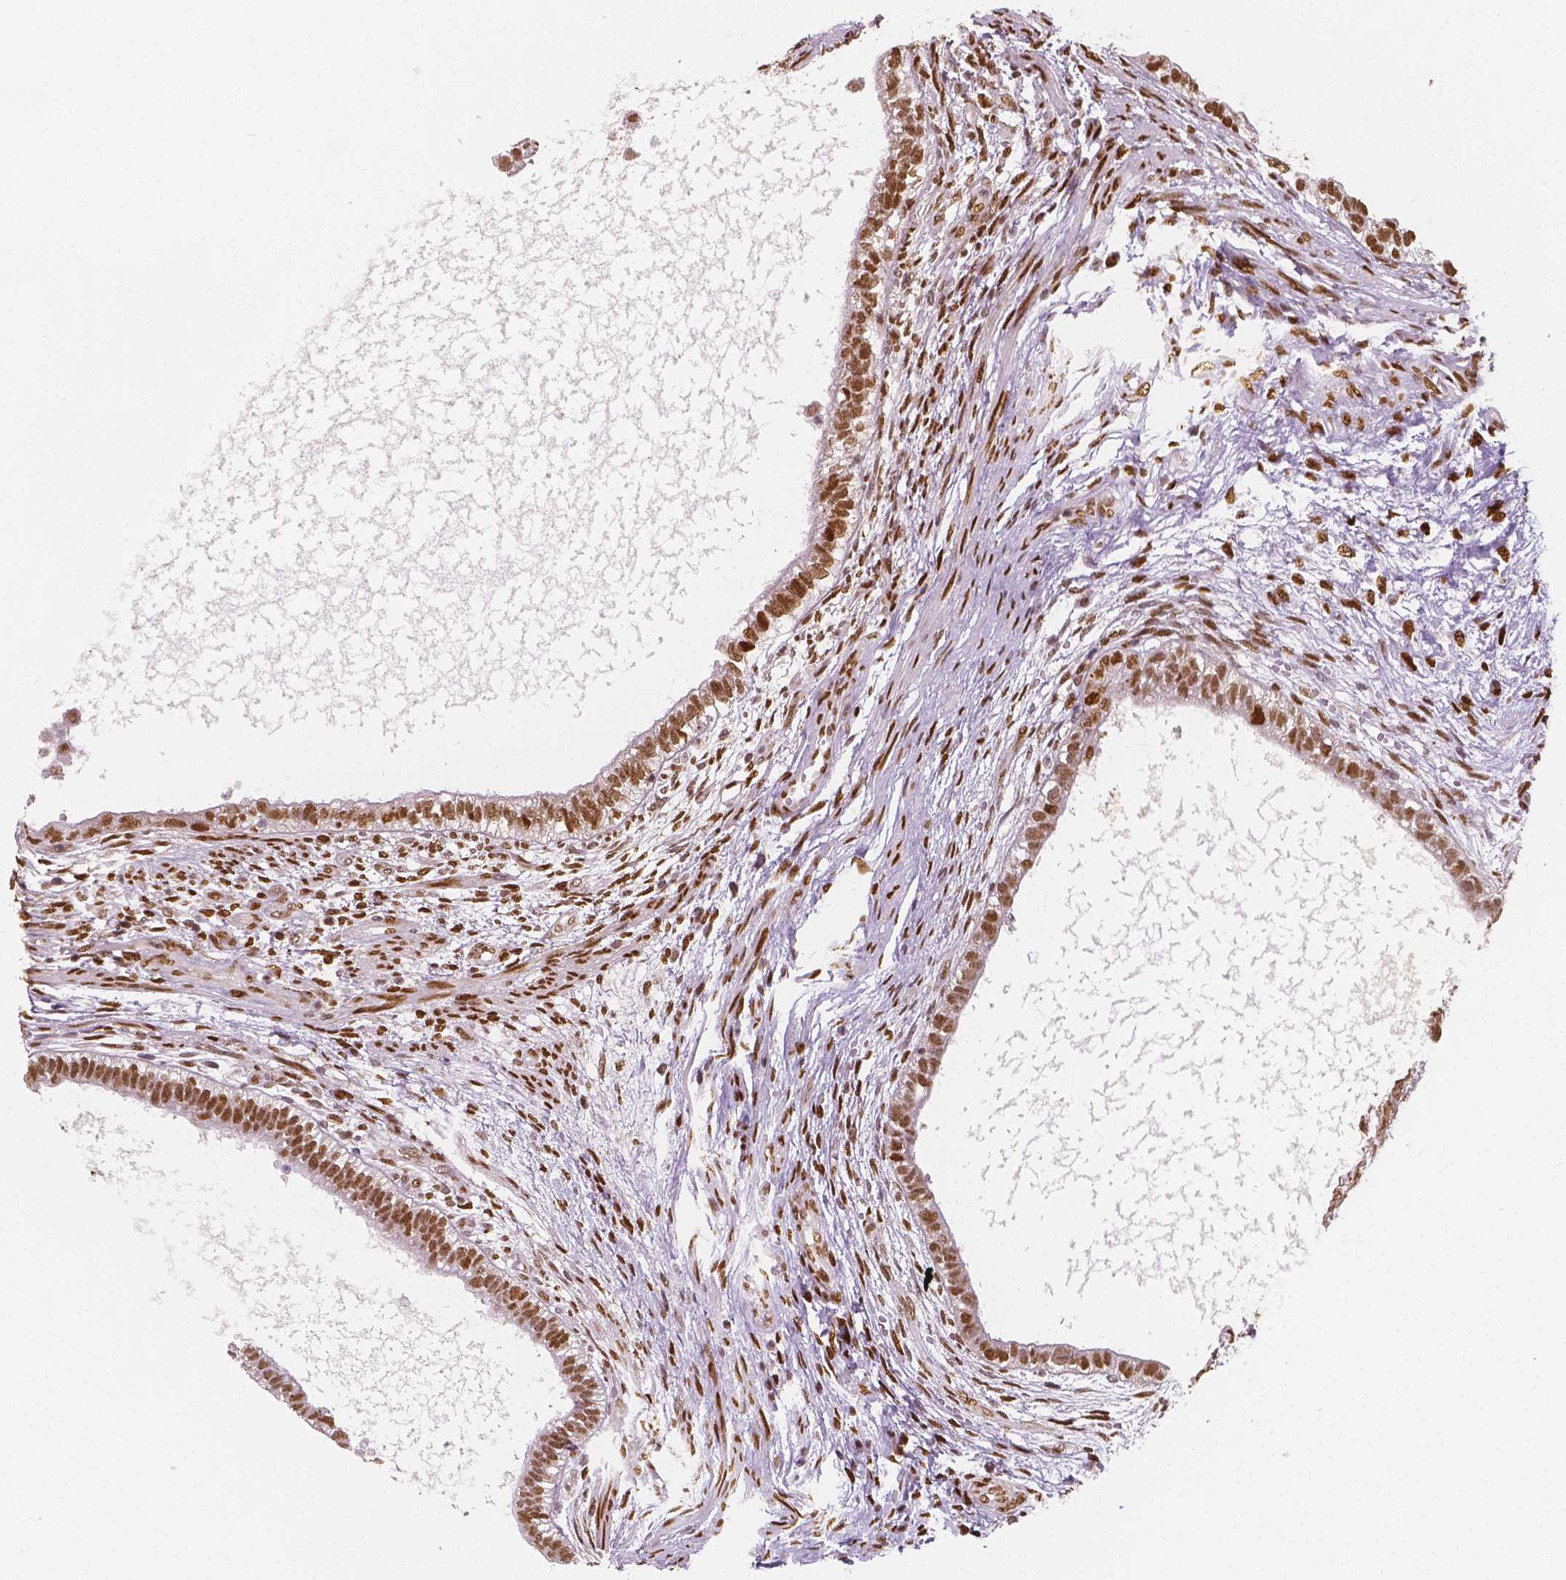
{"staining": {"intensity": "moderate", "quantity": ">75%", "location": "nuclear"}, "tissue": "testis cancer", "cell_type": "Tumor cells", "image_type": "cancer", "snomed": [{"axis": "morphology", "description": "Carcinoma, Embryonal, NOS"}, {"axis": "topography", "description": "Testis"}], "caption": "About >75% of tumor cells in testis cancer exhibit moderate nuclear protein positivity as visualized by brown immunohistochemical staining.", "gene": "NUCKS1", "patient": {"sex": "male", "age": 26}}